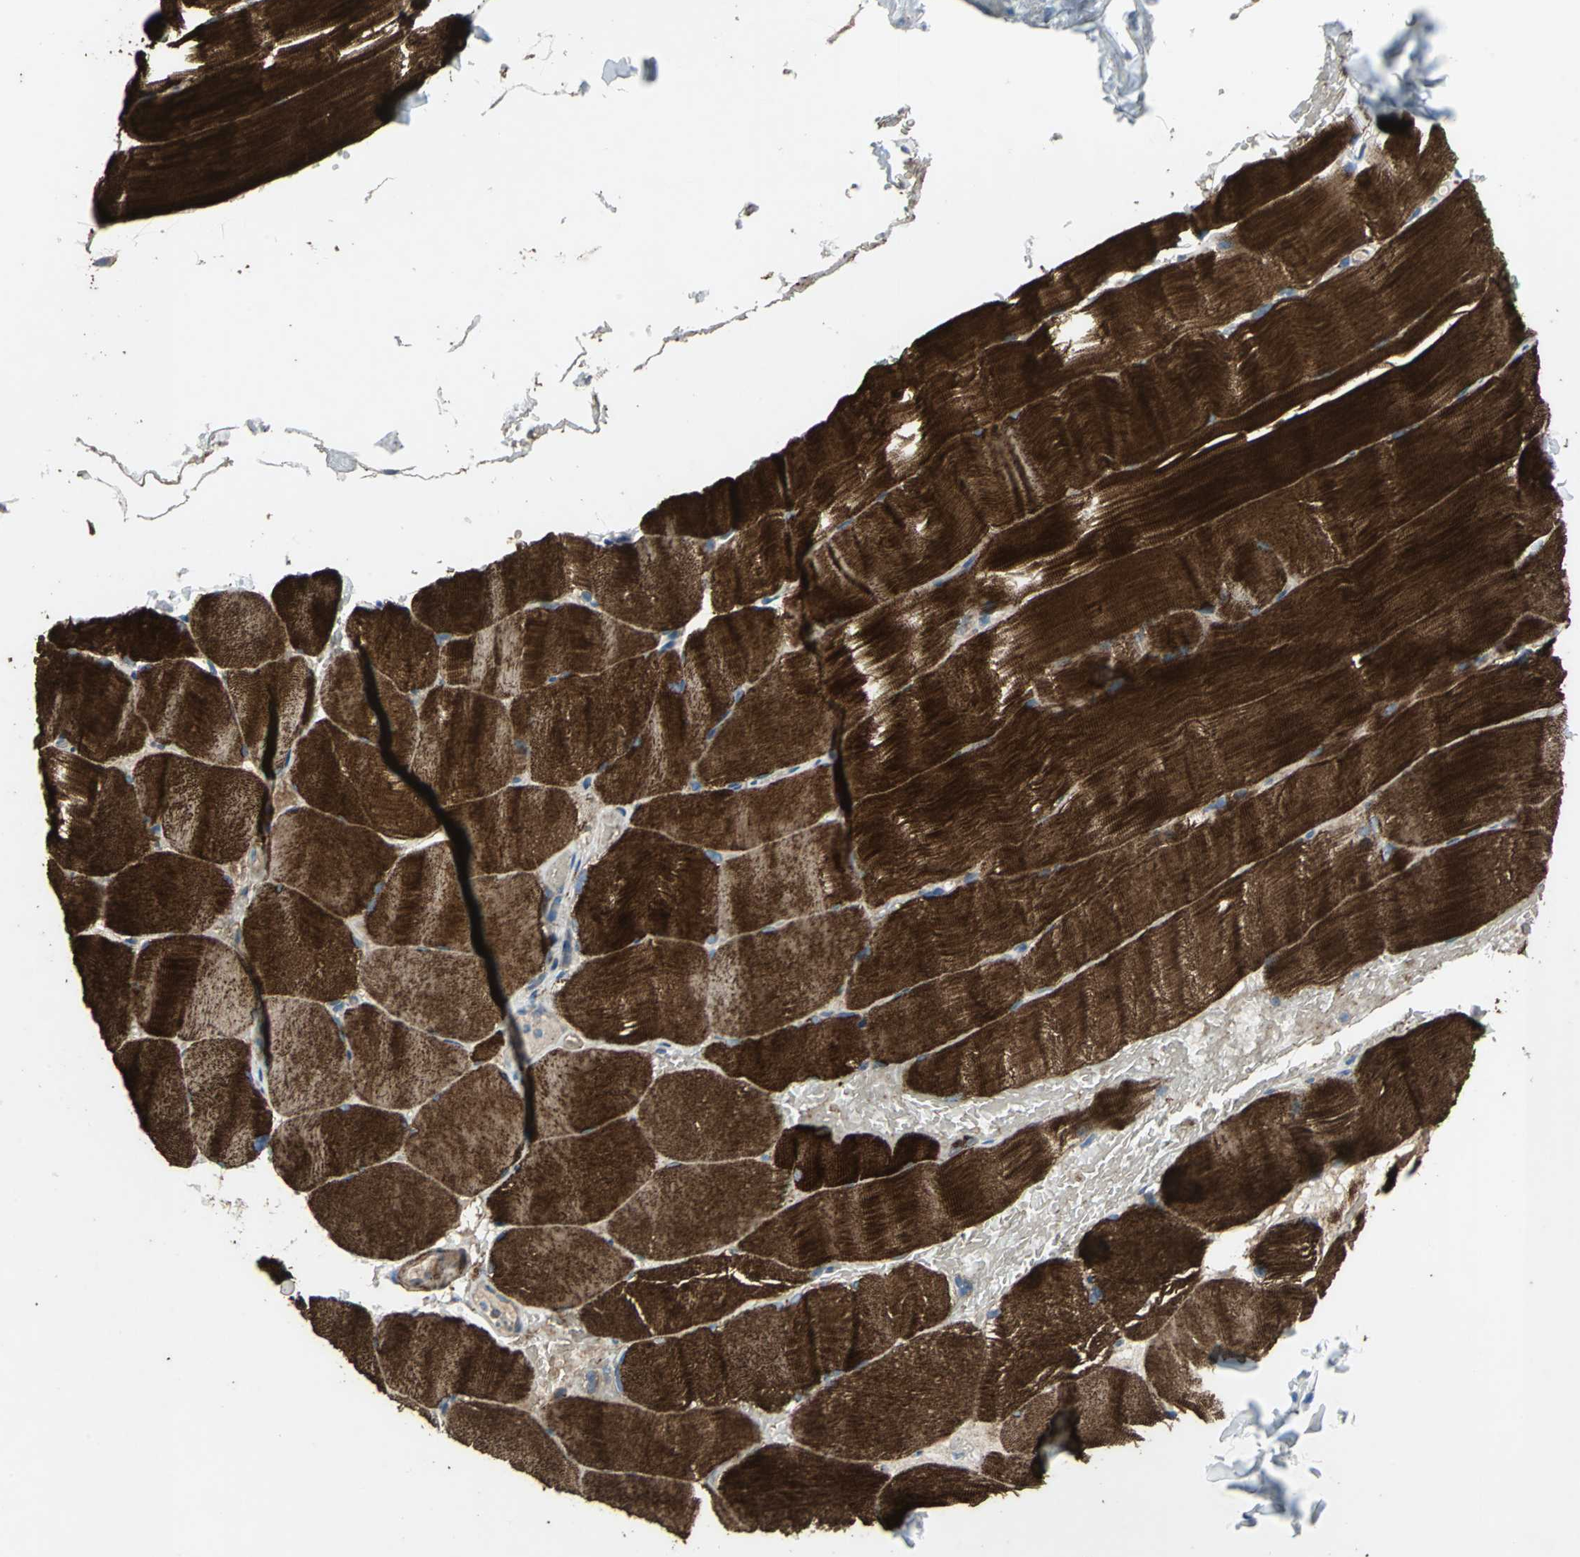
{"staining": {"intensity": "strong", "quantity": ">75%", "location": "cytoplasmic/membranous"}, "tissue": "skeletal muscle", "cell_type": "Myocytes", "image_type": "normal", "snomed": [{"axis": "morphology", "description": "Normal tissue, NOS"}, {"axis": "topography", "description": "Skeletal muscle"}, {"axis": "topography", "description": "Parathyroid gland"}], "caption": "IHC (DAB (3,3'-diaminobenzidine)) staining of unremarkable skeletal muscle shows strong cytoplasmic/membranous protein staining in approximately >75% of myocytes.", "gene": "POLRMT", "patient": {"sex": "female", "age": 37}}